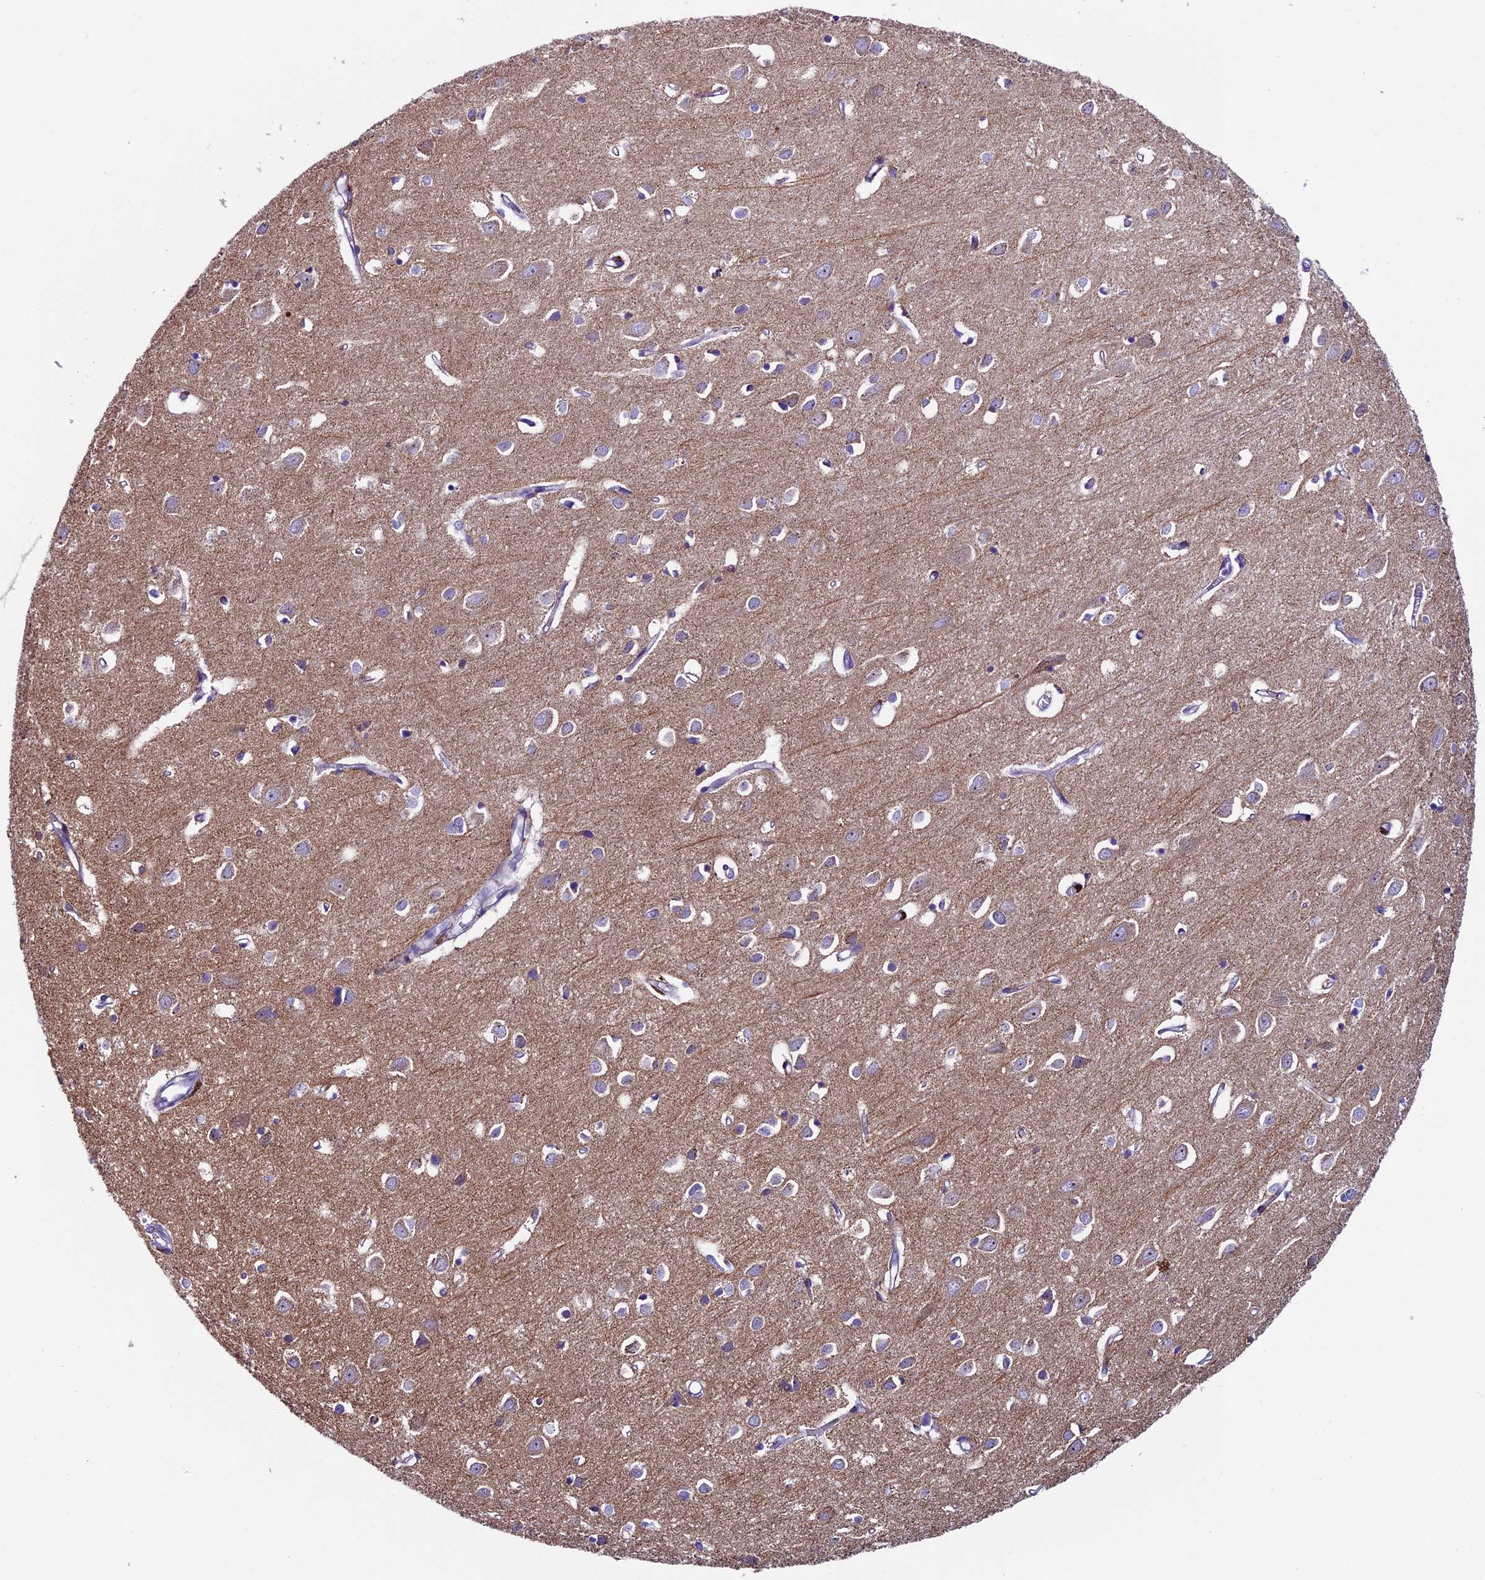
{"staining": {"intensity": "negative", "quantity": "none", "location": "none"}, "tissue": "cerebral cortex", "cell_type": "Endothelial cells", "image_type": "normal", "snomed": [{"axis": "morphology", "description": "Normal tissue, NOS"}, {"axis": "topography", "description": "Cerebral cortex"}], "caption": "Micrograph shows no significant protein expression in endothelial cells of unremarkable cerebral cortex. Nuclei are stained in blue.", "gene": "IL20RA", "patient": {"sex": "female", "age": 64}}